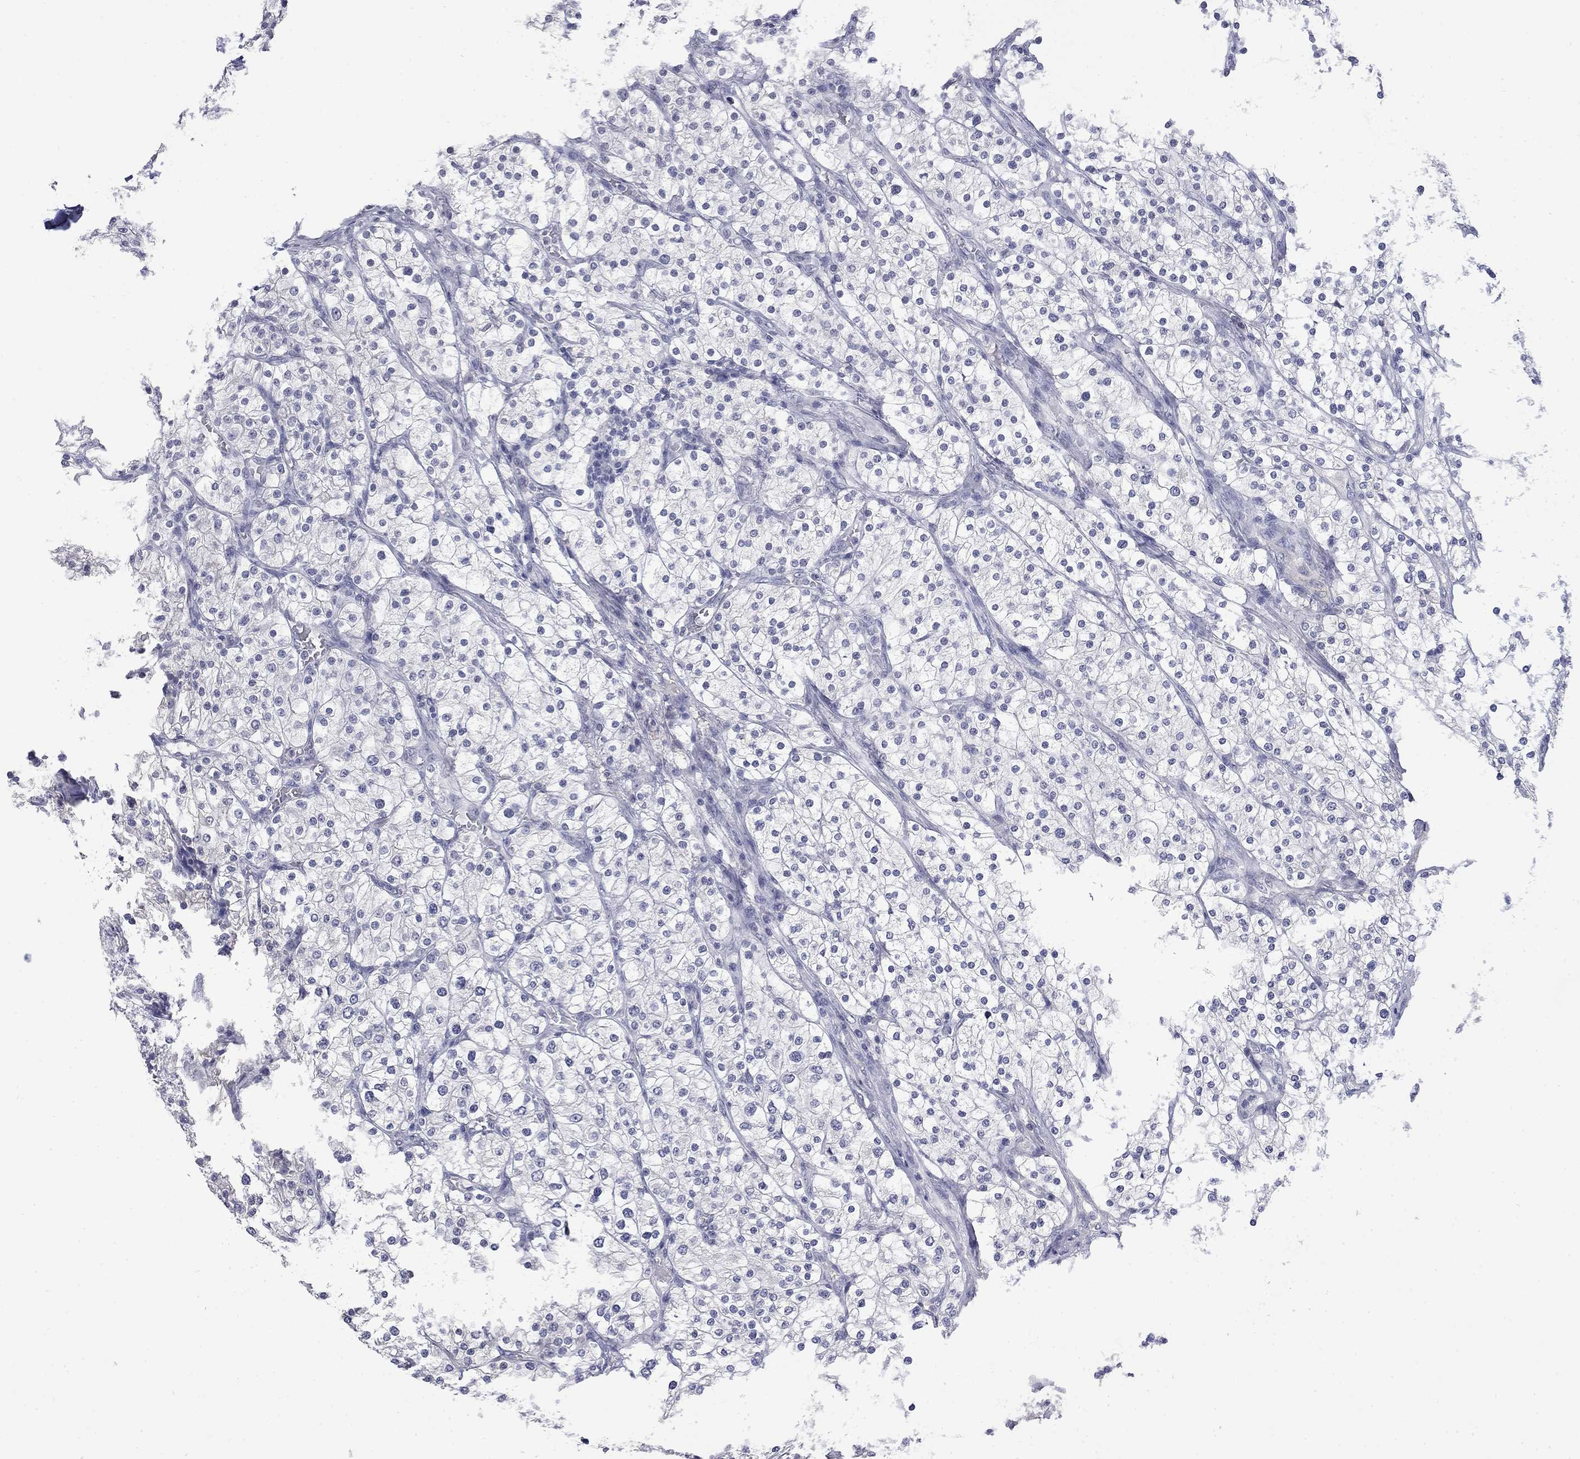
{"staining": {"intensity": "negative", "quantity": "none", "location": "none"}, "tissue": "renal cancer", "cell_type": "Tumor cells", "image_type": "cancer", "snomed": [{"axis": "morphology", "description": "Adenocarcinoma, NOS"}, {"axis": "topography", "description": "Kidney"}], "caption": "Immunohistochemistry (IHC) histopathology image of neoplastic tissue: renal adenocarcinoma stained with DAB (3,3'-diaminobenzidine) reveals no significant protein positivity in tumor cells.", "gene": "SLC51A", "patient": {"sex": "male", "age": 80}}